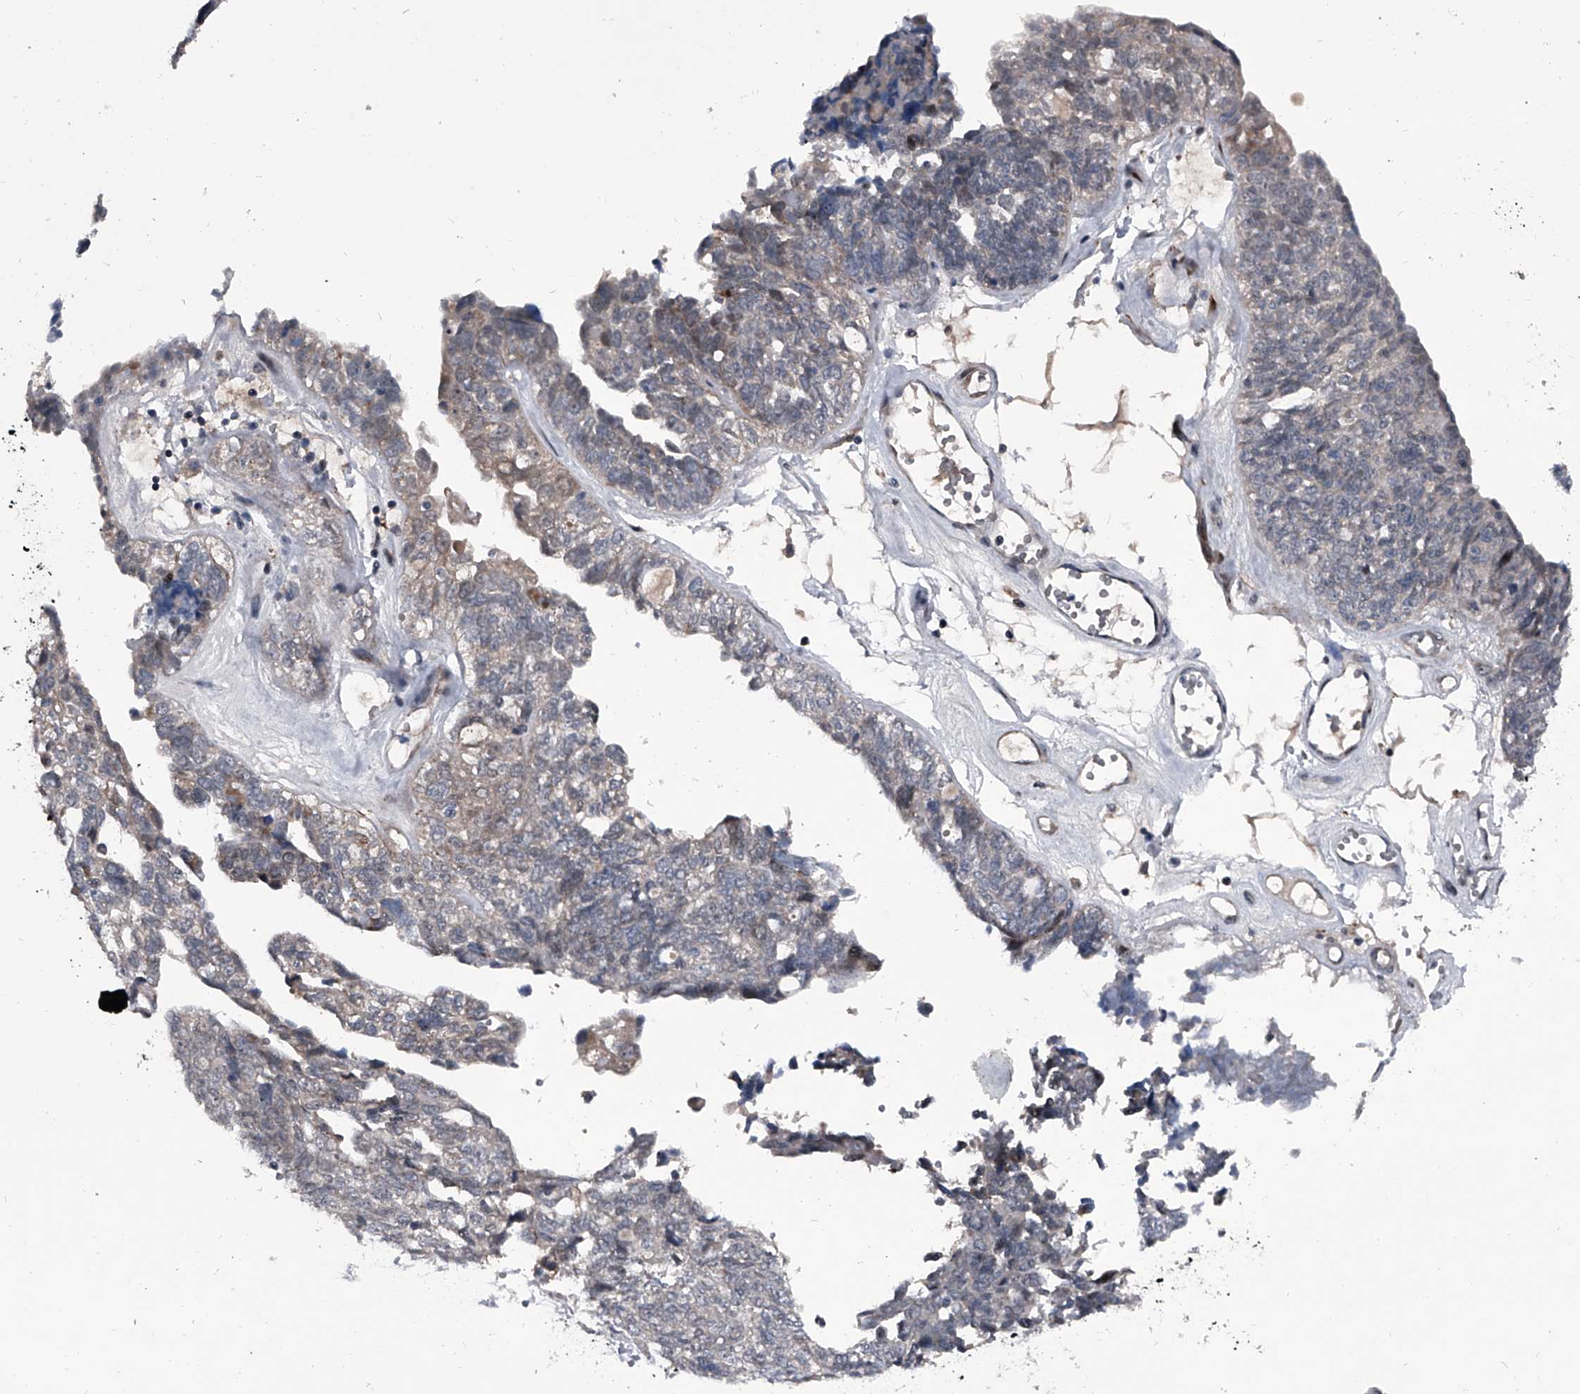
{"staining": {"intensity": "negative", "quantity": "none", "location": "none"}, "tissue": "ovarian cancer", "cell_type": "Tumor cells", "image_type": "cancer", "snomed": [{"axis": "morphology", "description": "Cystadenocarcinoma, serous, NOS"}, {"axis": "topography", "description": "Ovary"}], "caption": "DAB (3,3'-diaminobenzidine) immunohistochemical staining of human ovarian cancer reveals no significant expression in tumor cells.", "gene": "ELK4", "patient": {"sex": "female", "age": 79}}